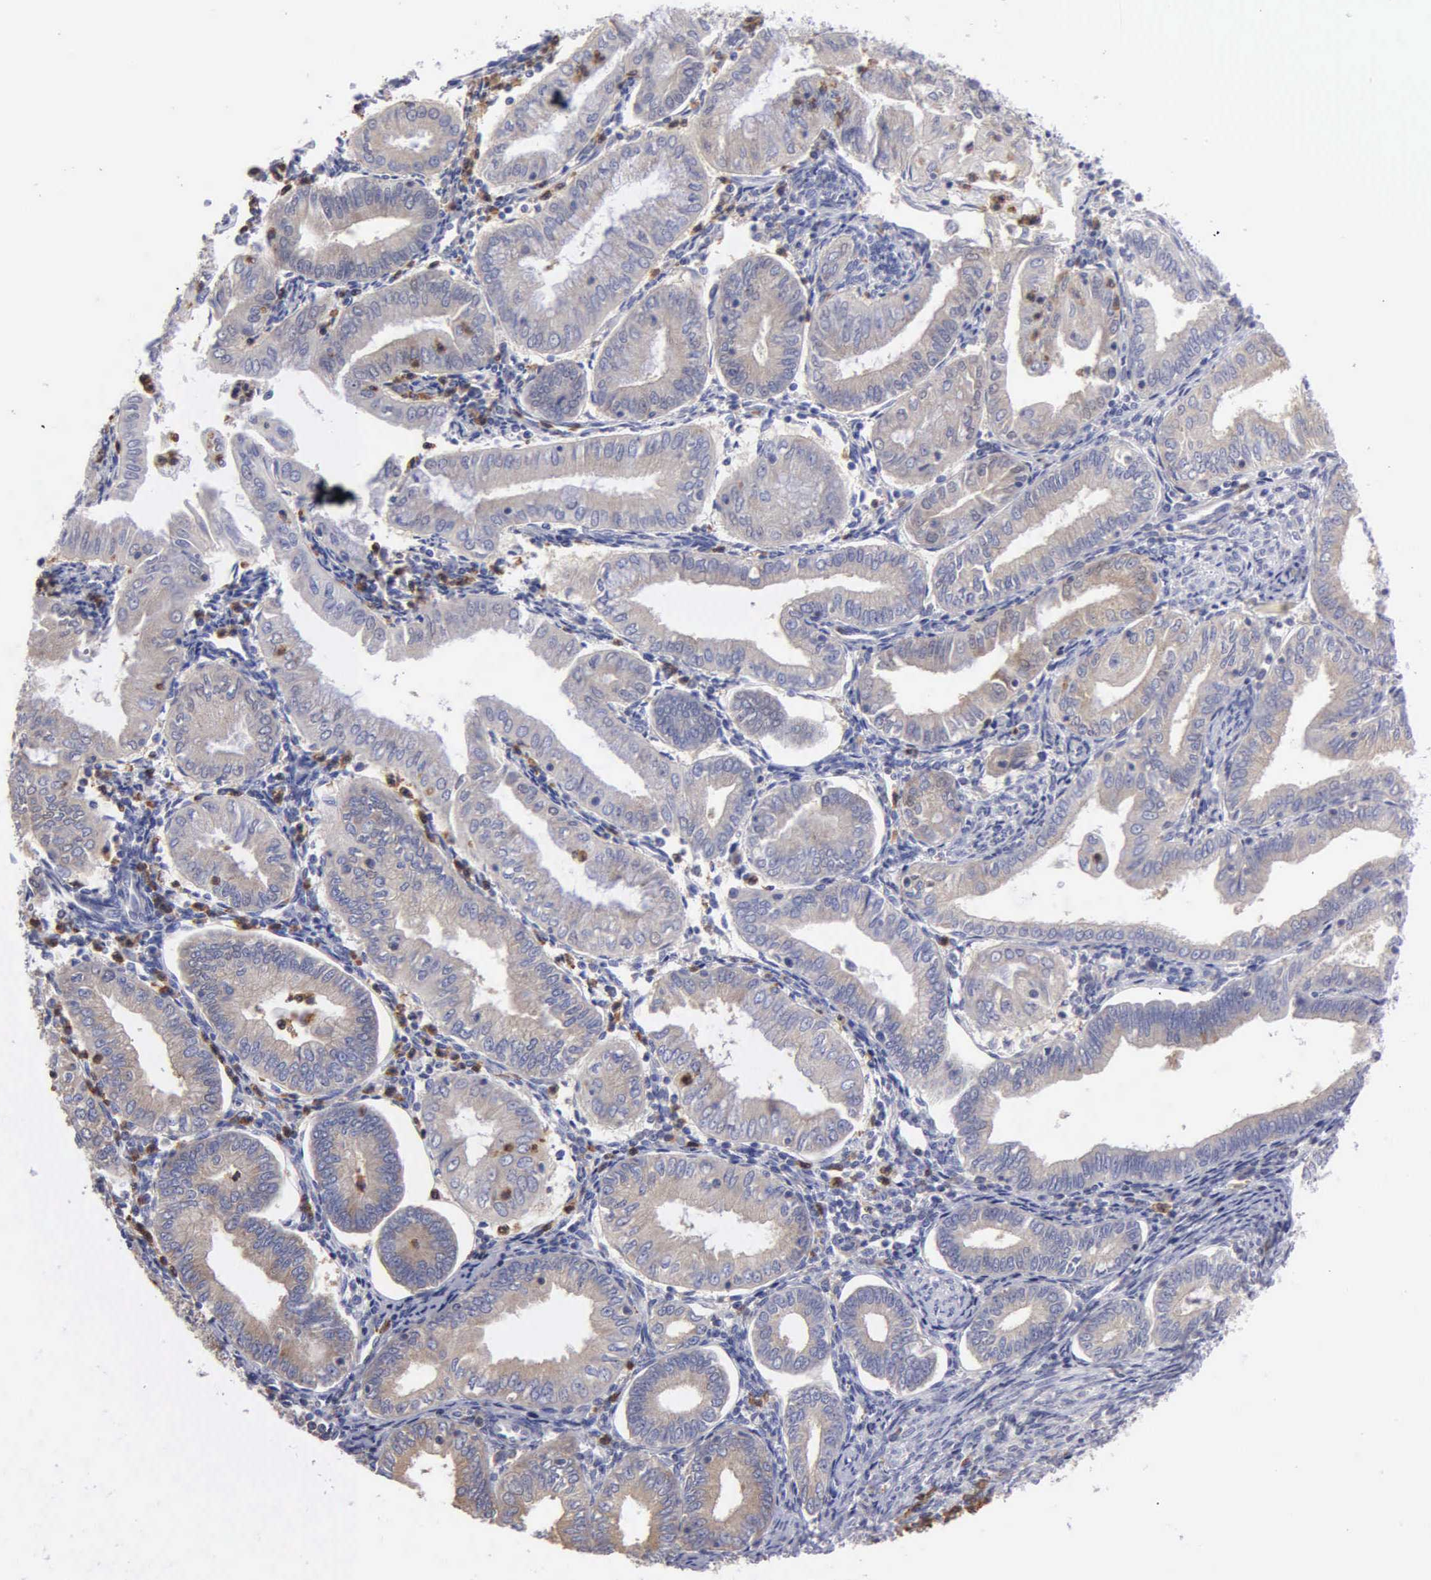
{"staining": {"intensity": "weak", "quantity": "25%-75%", "location": "cytoplasmic/membranous"}, "tissue": "endometrial cancer", "cell_type": "Tumor cells", "image_type": "cancer", "snomed": [{"axis": "morphology", "description": "Adenocarcinoma, NOS"}, {"axis": "topography", "description": "Endometrium"}], "caption": "An image of human endometrial cancer (adenocarcinoma) stained for a protein displays weak cytoplasmic/membranous brown staining in tumor cells.", "gene": "G6PD", "patient": {"sex": "female", "age": 55}}